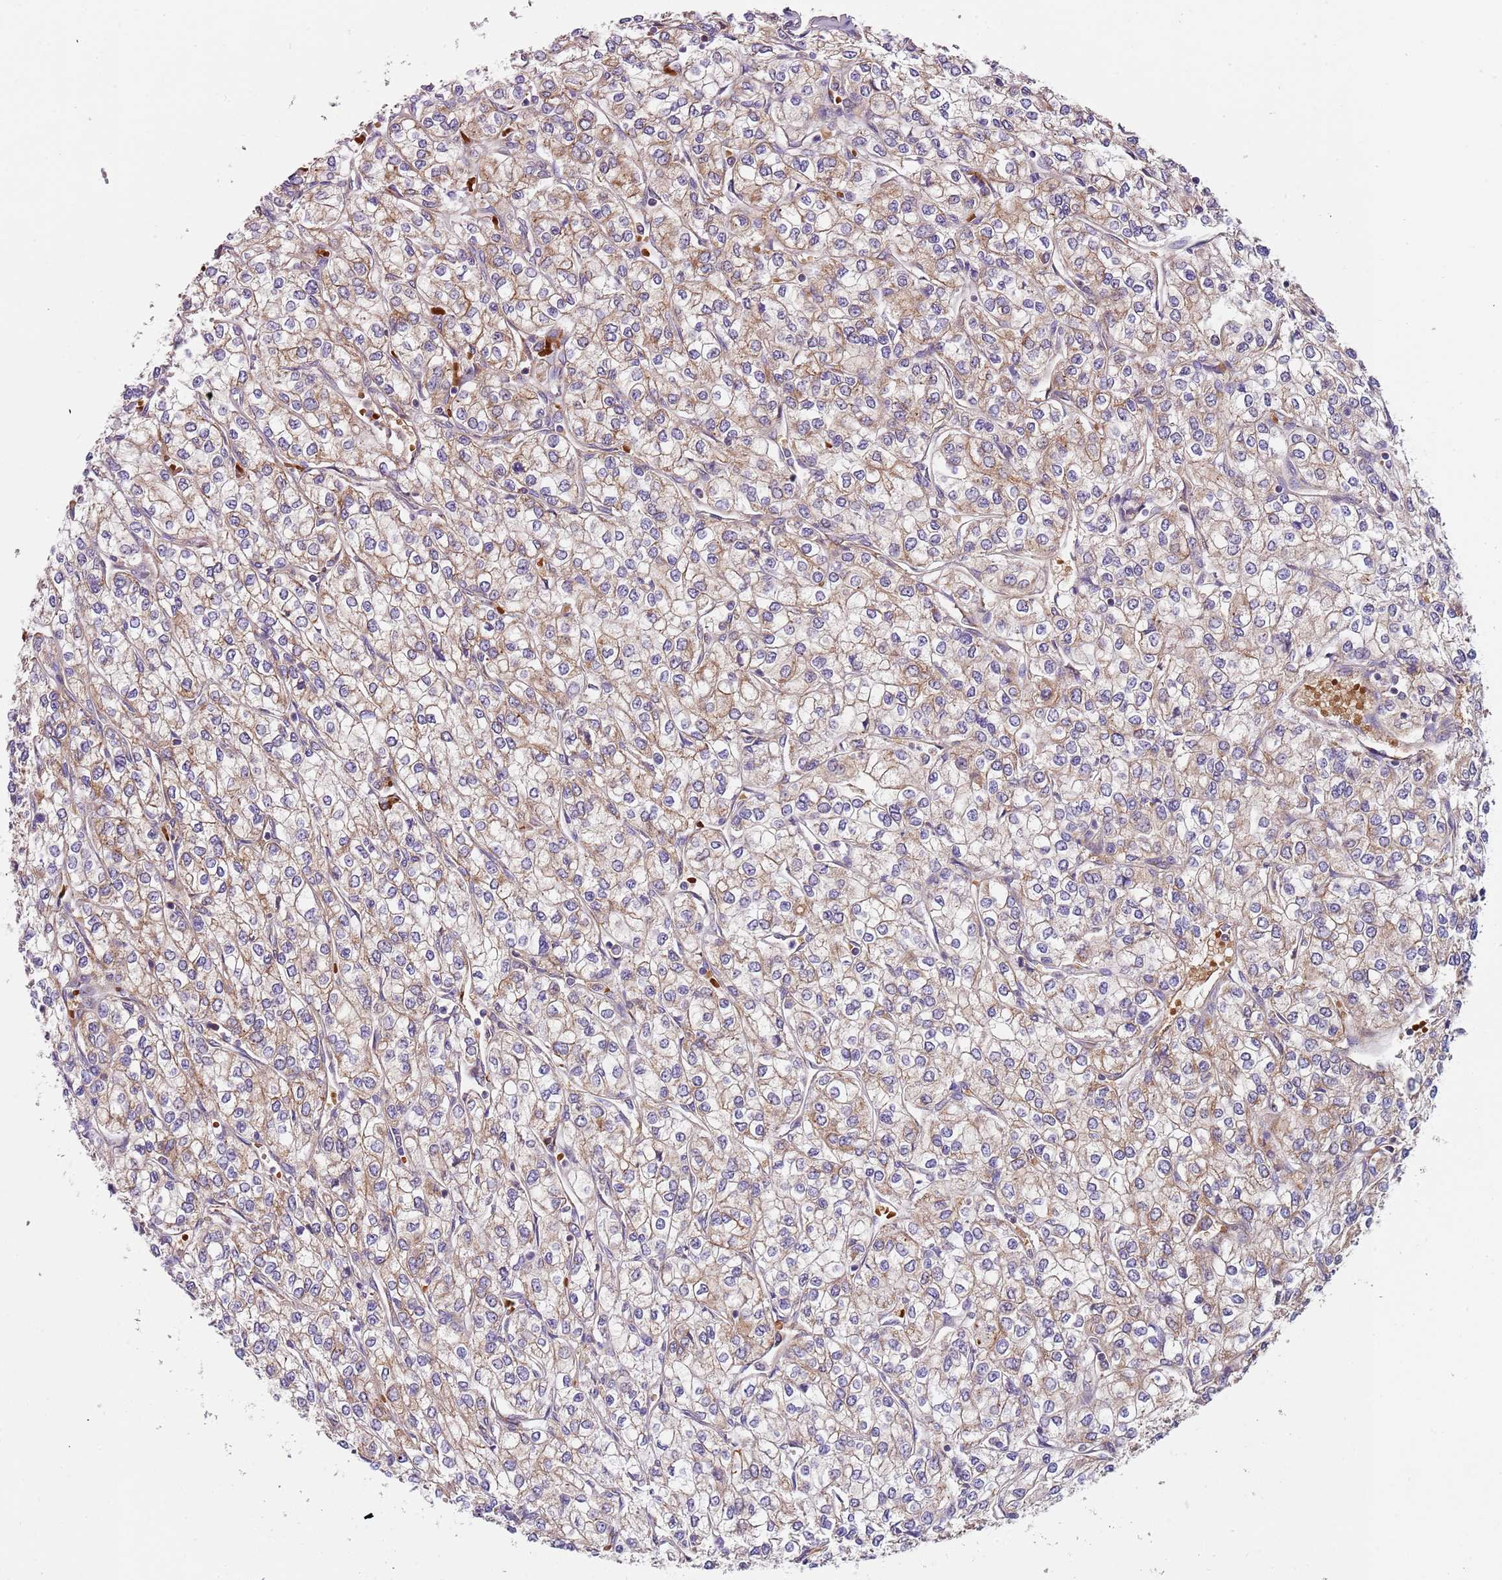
{"staining": {"intensity": "moderate", "quantity": ">75%", "location": "cytoplasmic/membranous"}, "tissue": "renal cancer", "cell_type": "Tumor cells", "image_type": "cancer", "snomed": [{"axis": "morphology", "description": "Adenocarcinoma, NOS"}, {"axis": "topography", "description": "Kidney"}], "caption": "IHC (DAB (3,3'-diaminobenzidine)) staining of human renal adenocarcinoma shows moderate cytoplasmic/membranous protein positivity in approximately >75% of tumor cells. The protein is stained brown, and the nuclei are stained in blue (DAB (3,3'-diaminobenzidine) IHC with brightfield microscopy, high magnification).", "gene": "VWCE", "patient": {"sex": "male", "age": 80}}